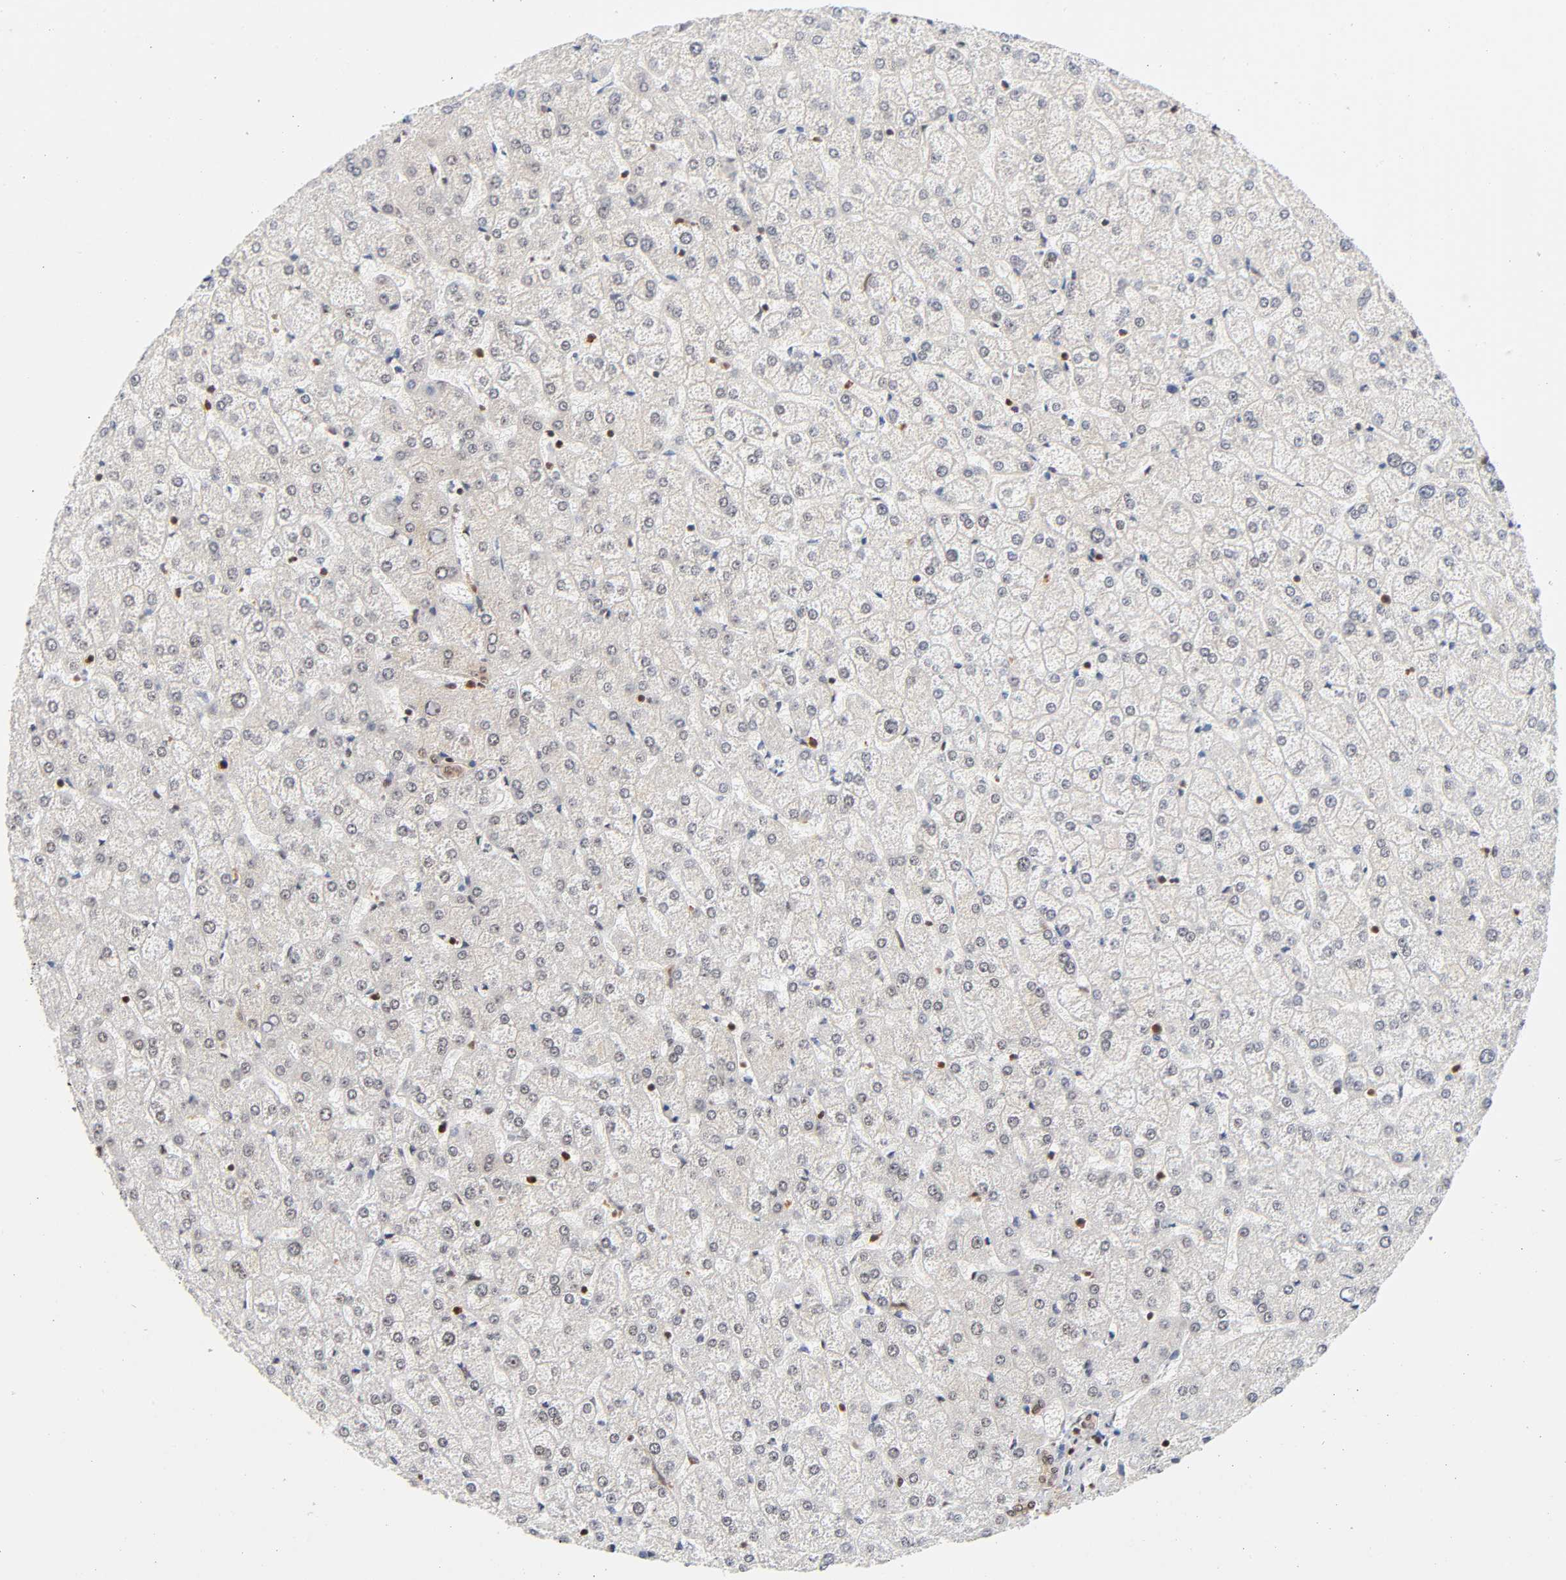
{"staining": {"intensity": "weak", "quantity": ">75%", "location": "nuclear"}, "tissue": "liver", "cell_type": "Cholangiocytes", "image_type": "normal", "snomed": [{"axis": "morphology", "description": "Normal tissue, NOS"}, {"axis": "topography", "description": "Liver"}], "caption": "A photomicrograph of human liver stained for a protein displays weak nuclear brown staining in cholangiocytes.", "gene": "ILKAP", "patient": {"sex": "female", "age": 32}}